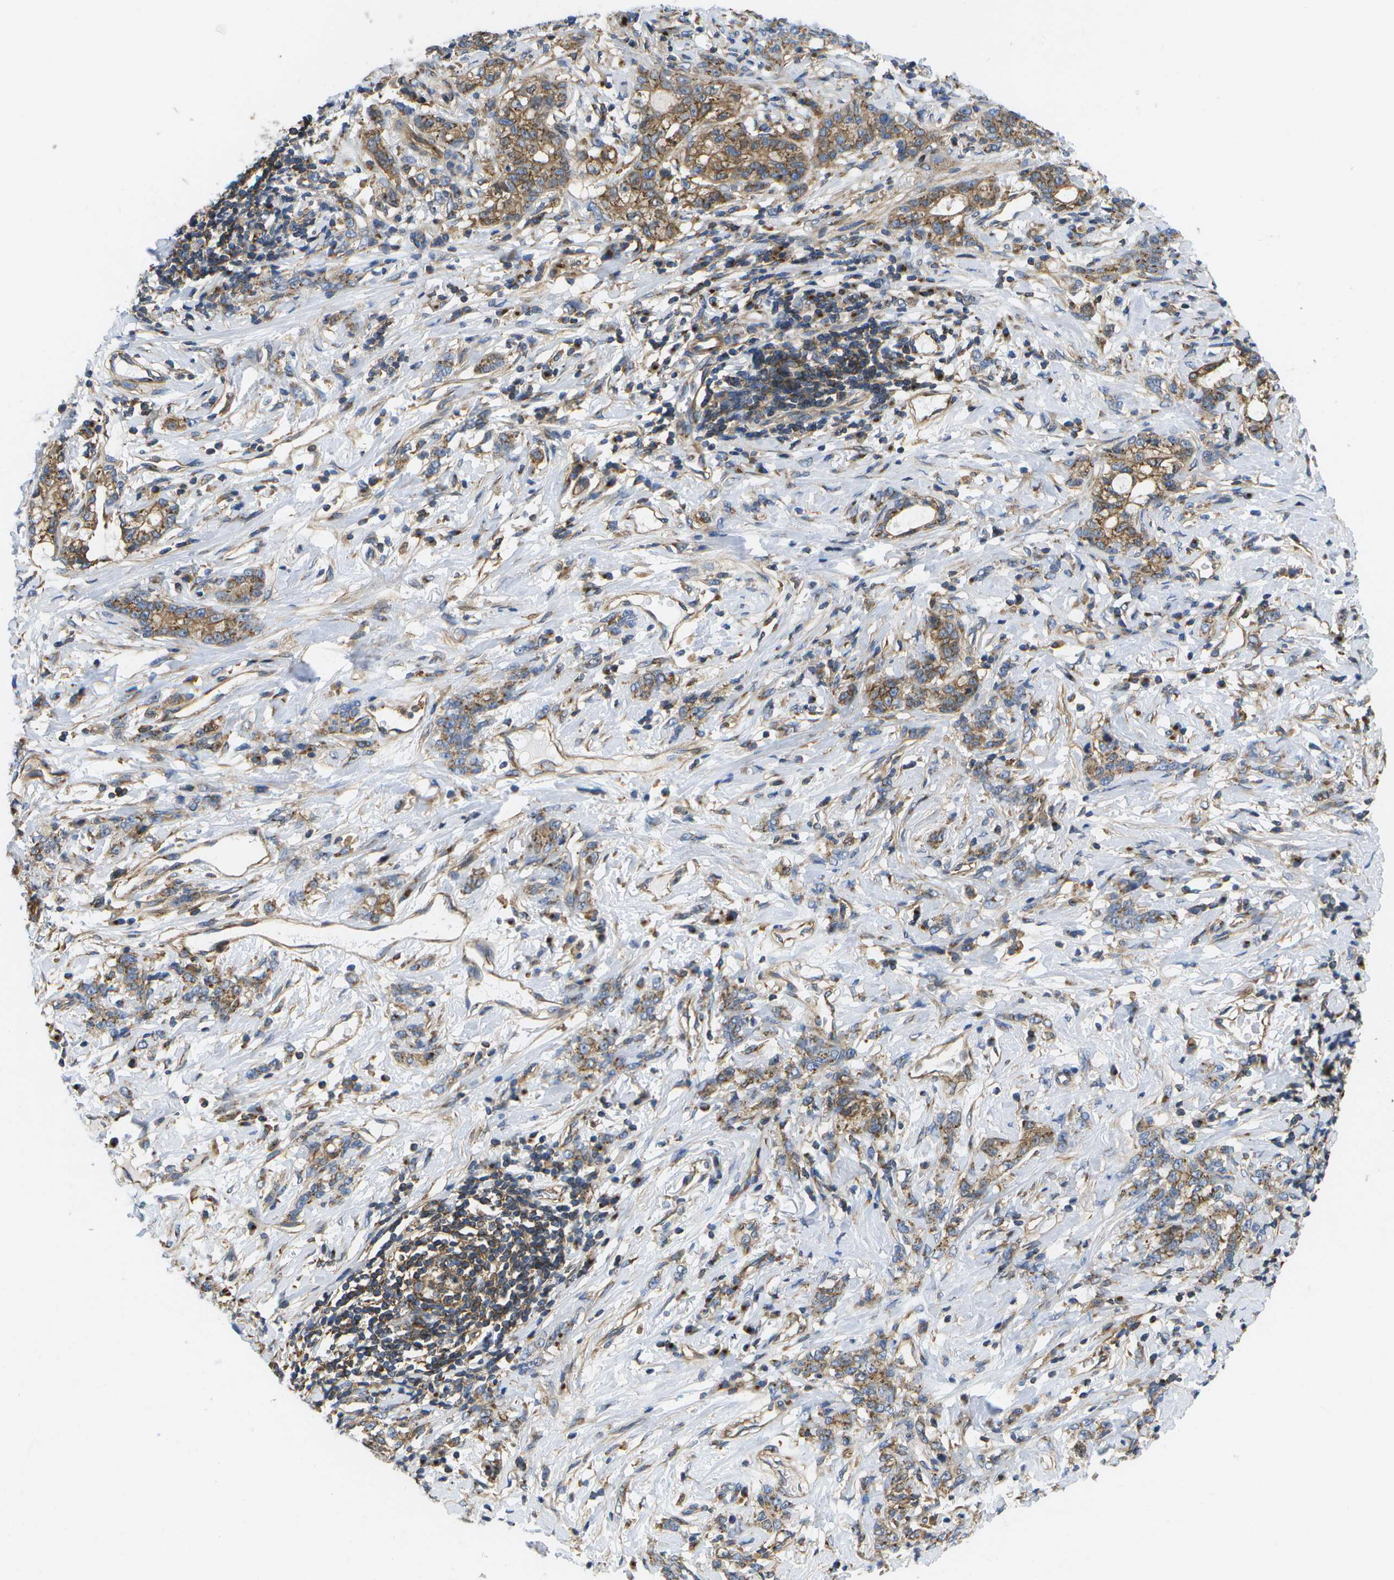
{"staining": {"intensity": "moderate", "quantity": ">75%", "location": "cytoplasmic/membranous"}, "tissue": "stomach cancer", "cell_type": "Tumor cells", "image_type": "cancer", "snomed": [{"axis": "morphology", "description": "Adenocarcinoma, NOS"}, {"axis": "topography", "description": "Stomach, lower"}], "caption": "Immunohistochemical staining of stomach cancer demonstrates medium levels of moderate cytoplasmic/membranous protein positivity in approximately >75% of tumor cells.", "gene": "BST2", "patient": {"sex": "male", "age": 88}}